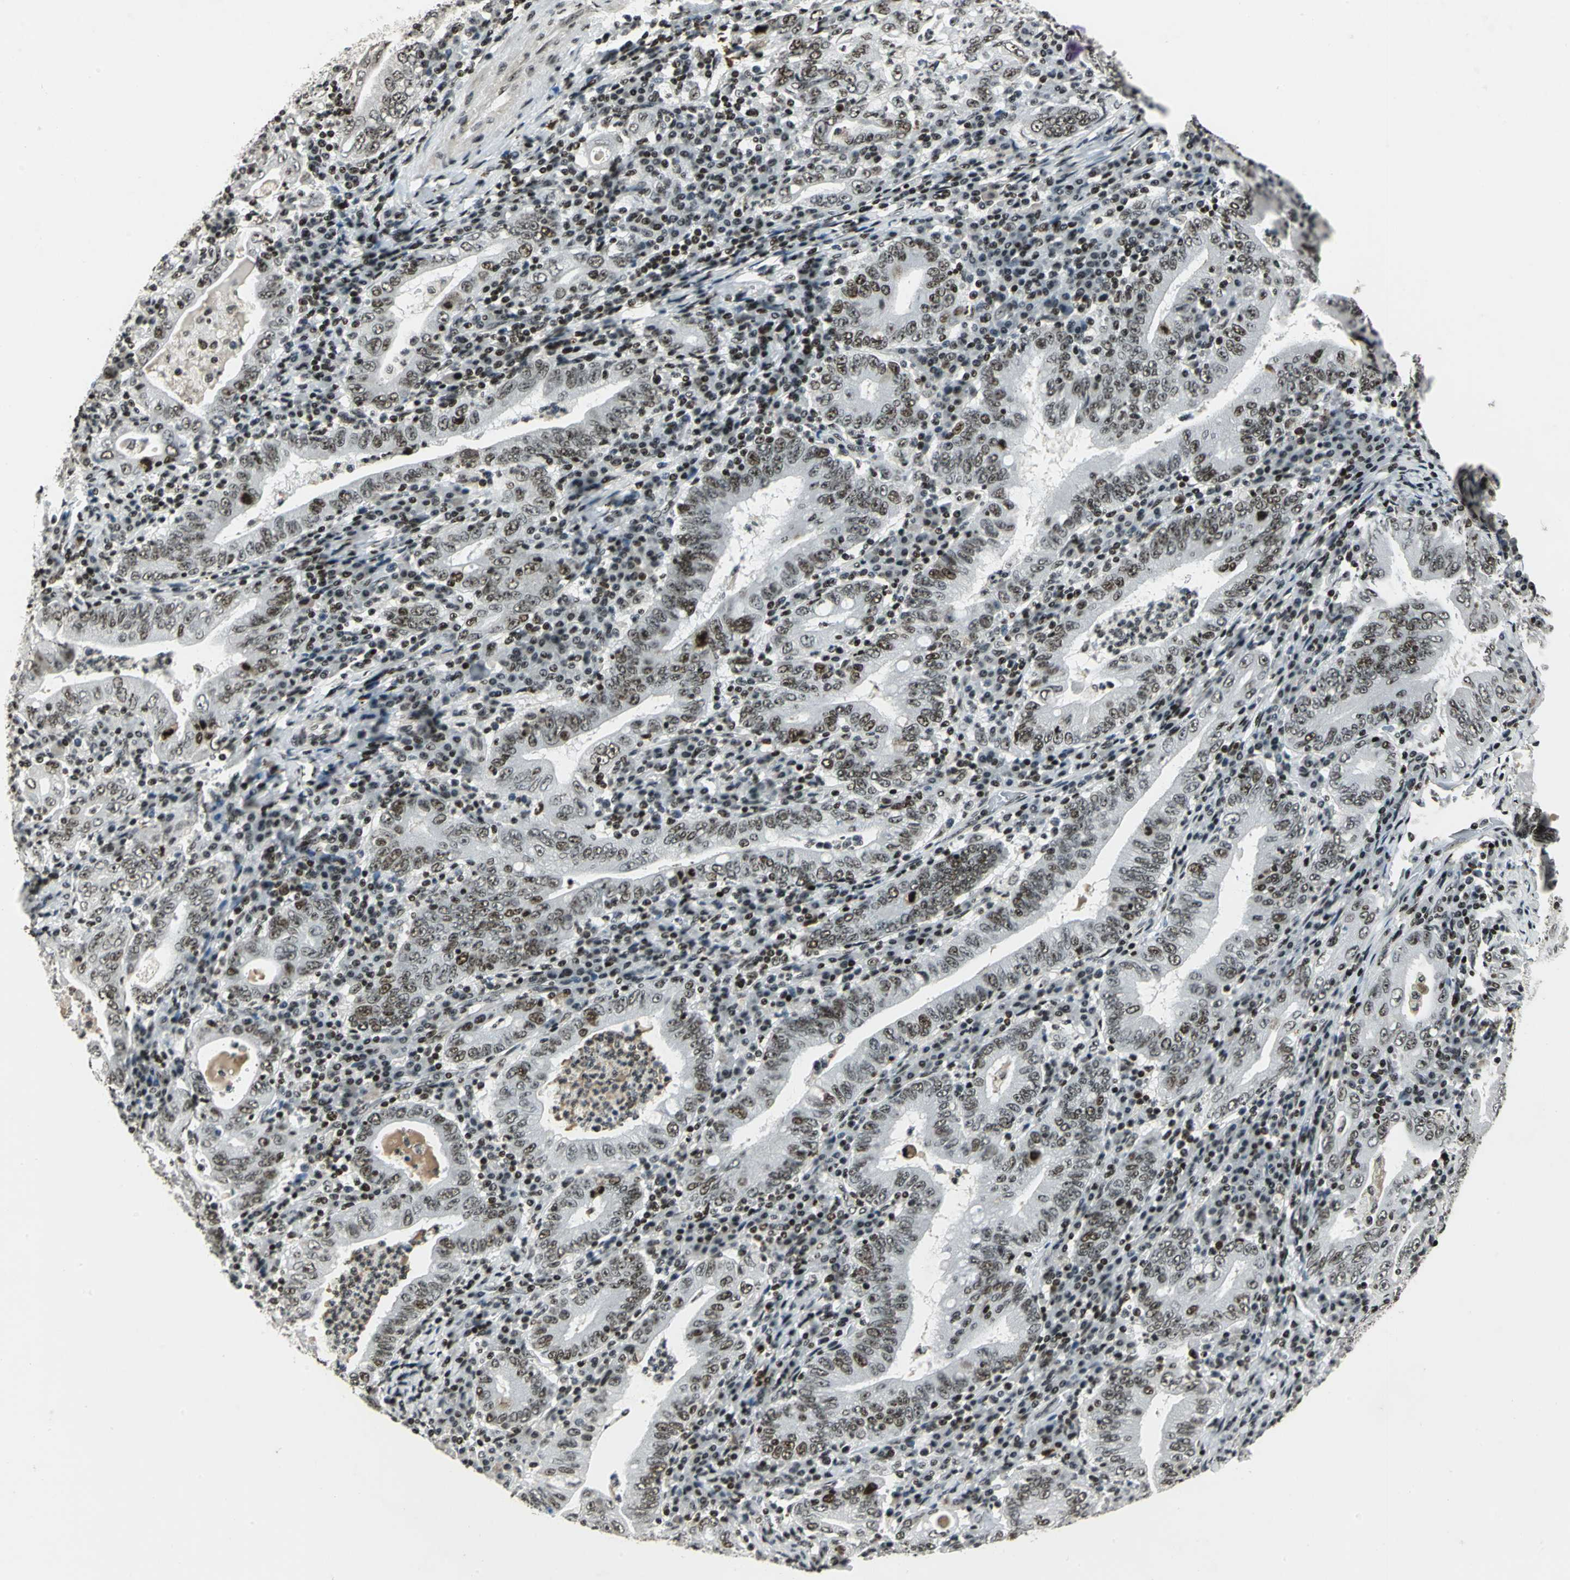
{"staining": {"intensity": "moderate", "quantity": "25%-75%", "location": "nuclear"}, "tissue": "stomach cancer", "cell_type": "Tumor cells", "image_type": "cancer", "snomed": [{"axis": "morphology", "description": "Normal tissue, NOS"}, {"axis": "morphology", "description": "Adenocarcinoma, NOS"}, {"axis": "topography", "description": "Esophagus"}, {"axis": "topography", "description": "Stomach, upper"}, {"axis": "topography", "description": "Peripheral nerve tissue"}], "caption": "Adenocarcinoma (stomach) tissue shows moderate nuclear expression in about 25%-75% of tumor cells, visualized by immunohistochemistry. (Brightfield microscopy of DAB IHC at high magnification).", "gene": "UBTF", "patient": {"sex": "male", "age": 62}}